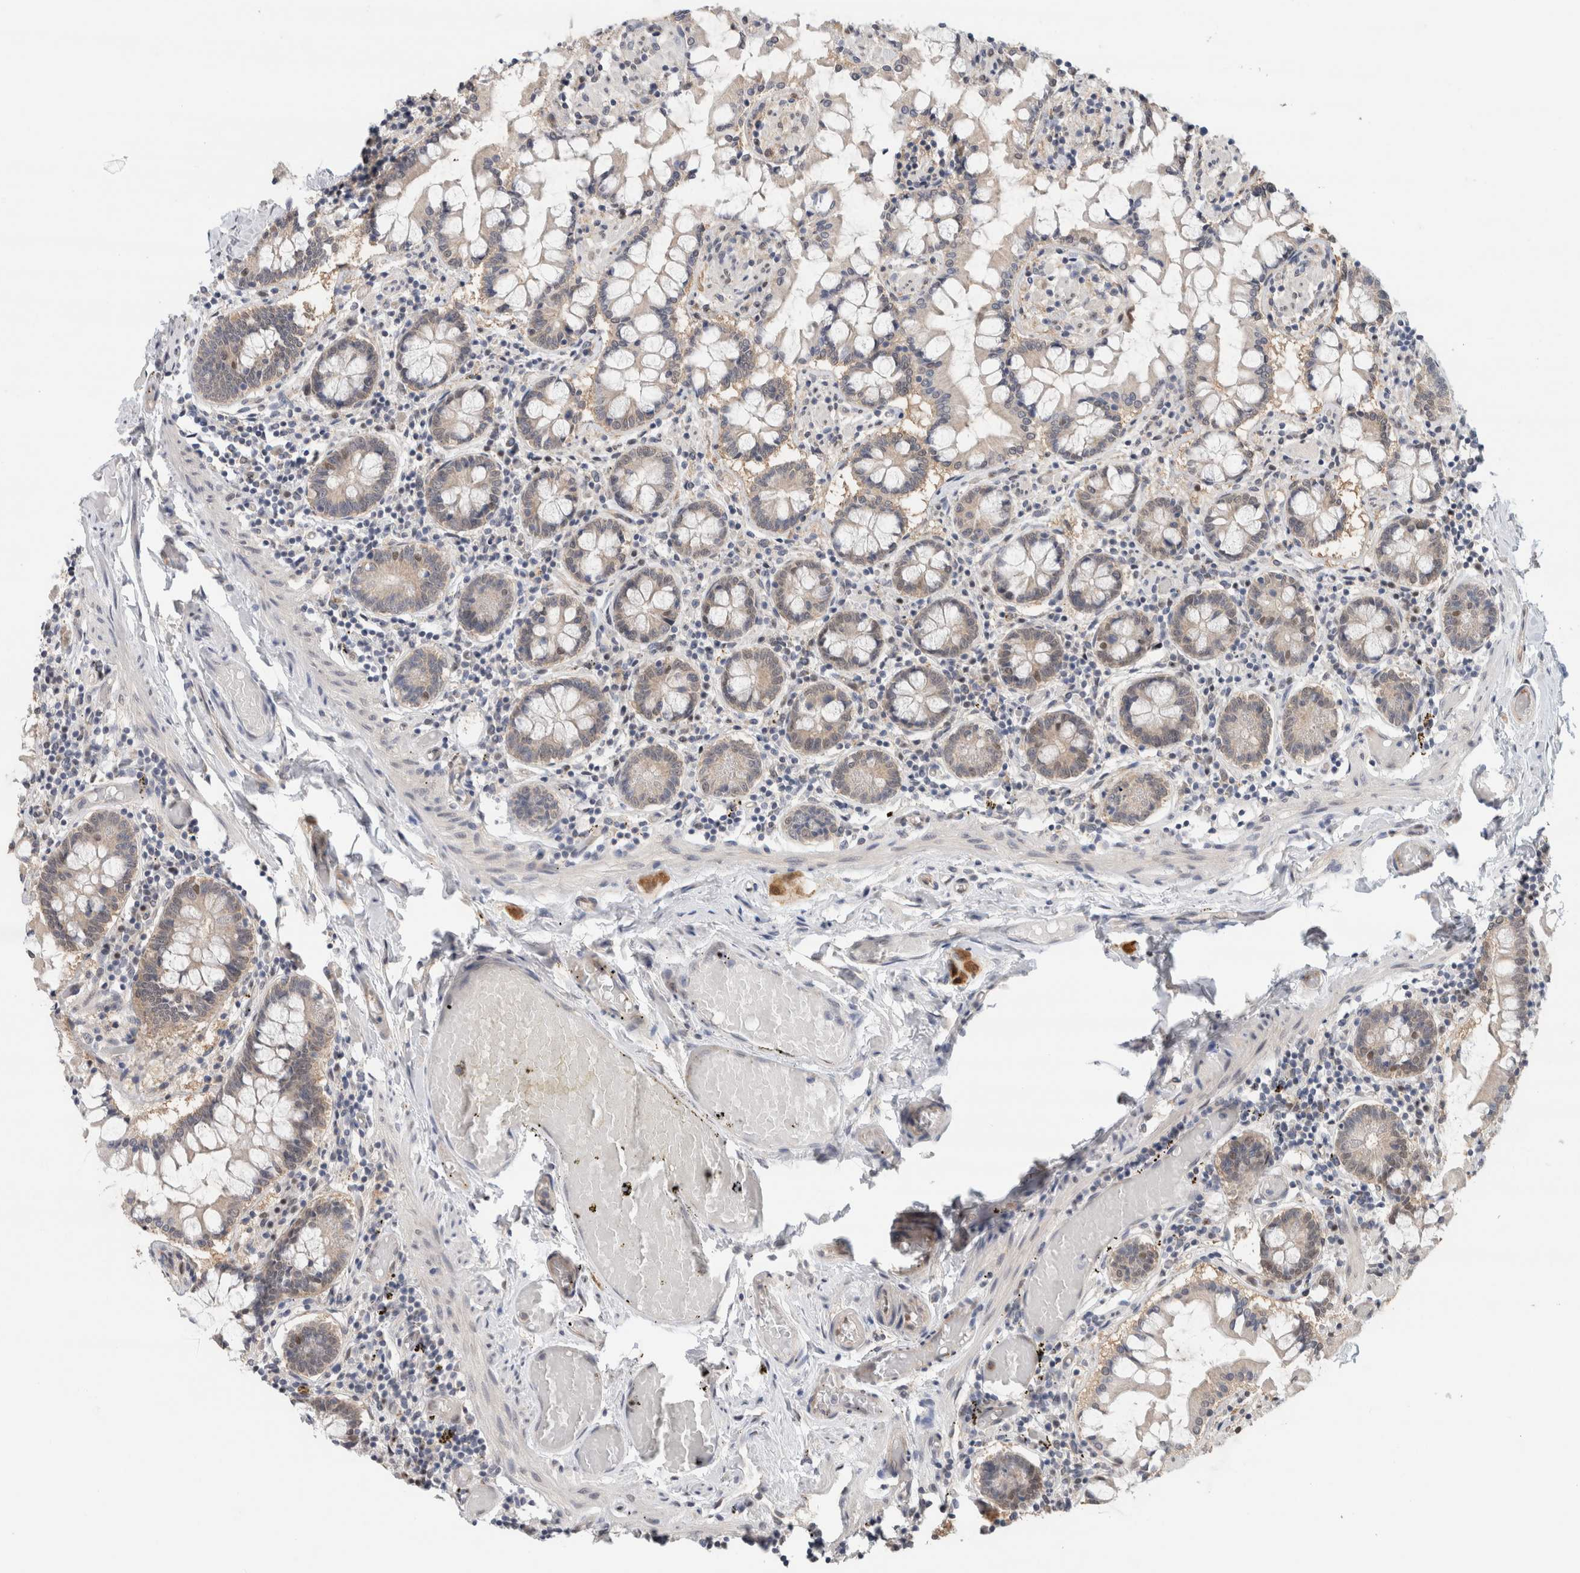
{"staining": {"intensity": "weak", "quantity": "<25%", "location": "cytoplasmic/membranous"}, "tissue": "small intestine", "cell_type": "Glandular cells", "image_type": "normal", "snomed": [{"axis": "morphology", "description": "Normal tissue, NOS"}, {"axis": "topography", "description": "Small intestine"}], "caption": "Normal small intestine was stained to show a protein in brown. There is no significant expression in glandular cells. (DAB immunohistochemistry (IHC) visualized using brightfield microscopy, high magnification).", "gene": "EIF4G3", "patient": {"sex": "male", "age": 41}}